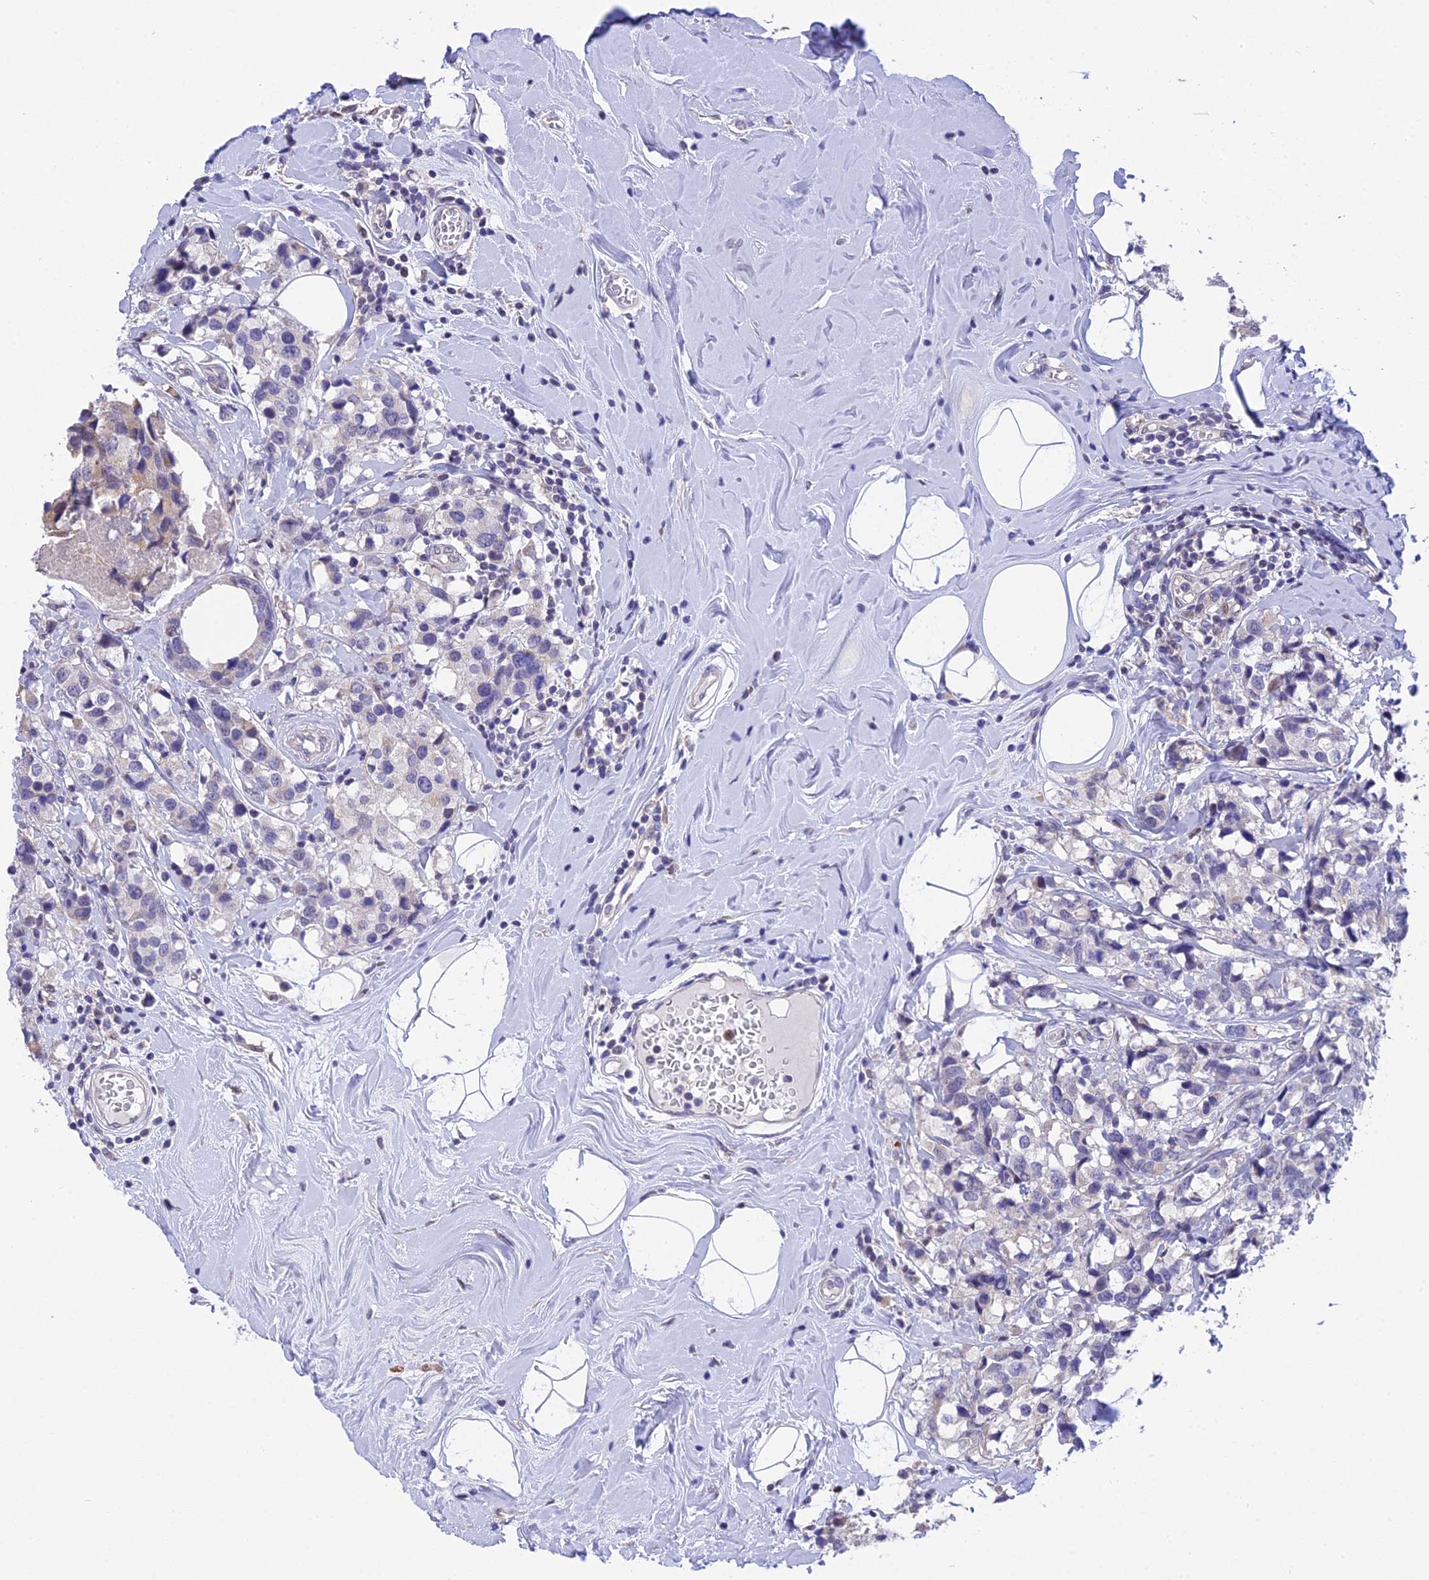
{"staining": {"intensity": "negative", "quantity": "none", "location": "none"}, "tissue": "breast cancer", "cell_type": "Tumor cells", "image_type": "cancer", "snomed": [{"axis": "morphology", "description": "Lobular carcinoma"}, {"axis": "topography", "description": "Breast"}], "caption": "This is an immunohistochemistry (IHC) histopathology image of breast cancer (lobular carcinoma). There is no positivity in tumor cells.", "gene": "KCTD14", "patient": {"sex": "female", "age": 59}}